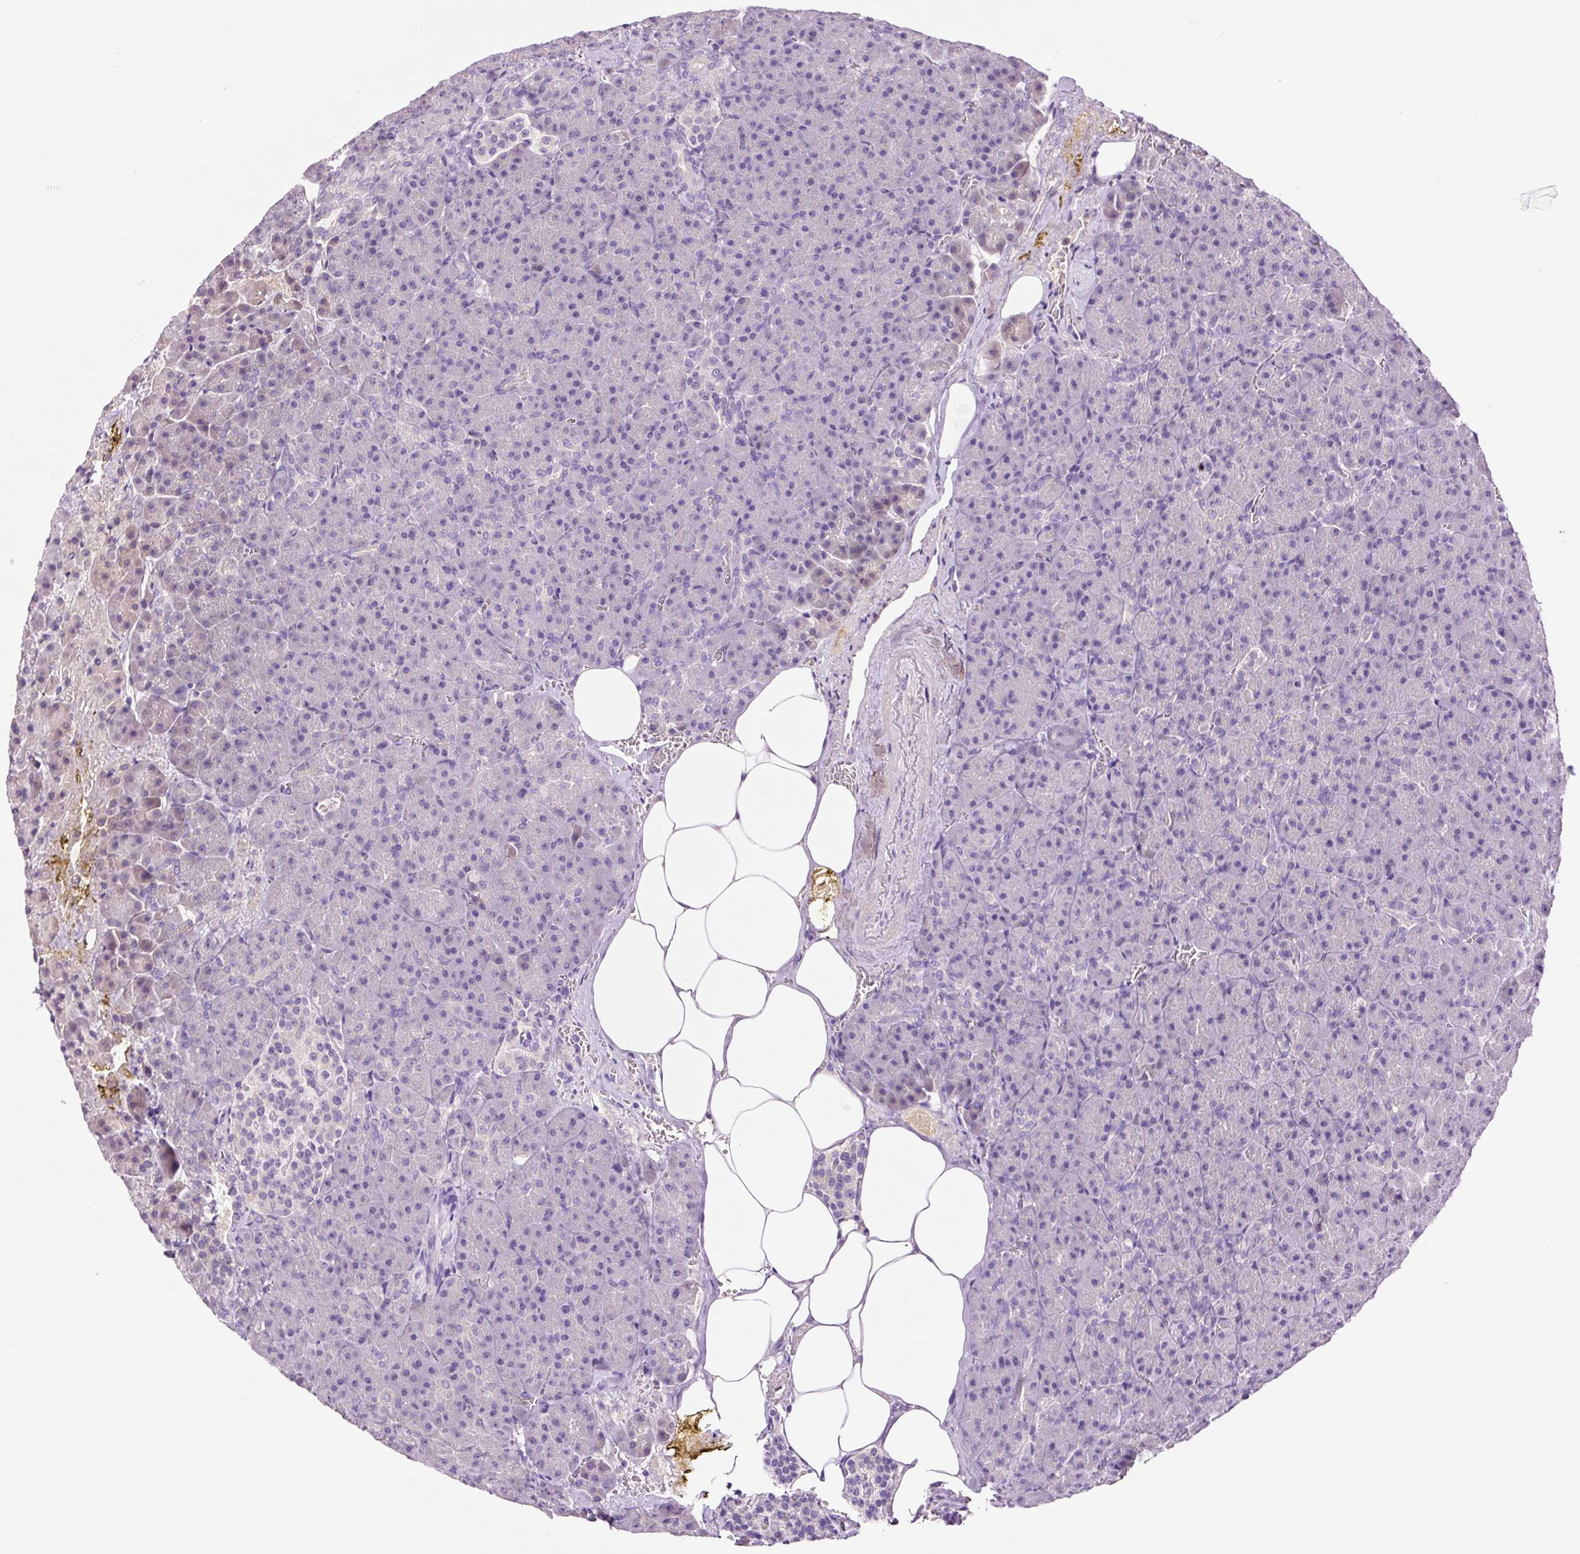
{"staining": {"intensity": "weak", "quantity": "<25%", "location": "cytoplasmic/membranous"}, "tissue": "pancreas", "cell_type": "Exocrine glandular cells", "image_type": "normal", "snomed": [{"axis": "morphology", "description": "Normal tissue, NOS"}, {"axis": "topography", "description": "Pancreas"}], "caption": "Photomicrograph shows no significant protein expression in exocrine glandular cells of benign pancreas. (Brightfield microscopy of DAB immunohistochemistry (IHC) at high magnification).", "gene": "DPPA4", "patient": {"sex": "female", "age": 74}}